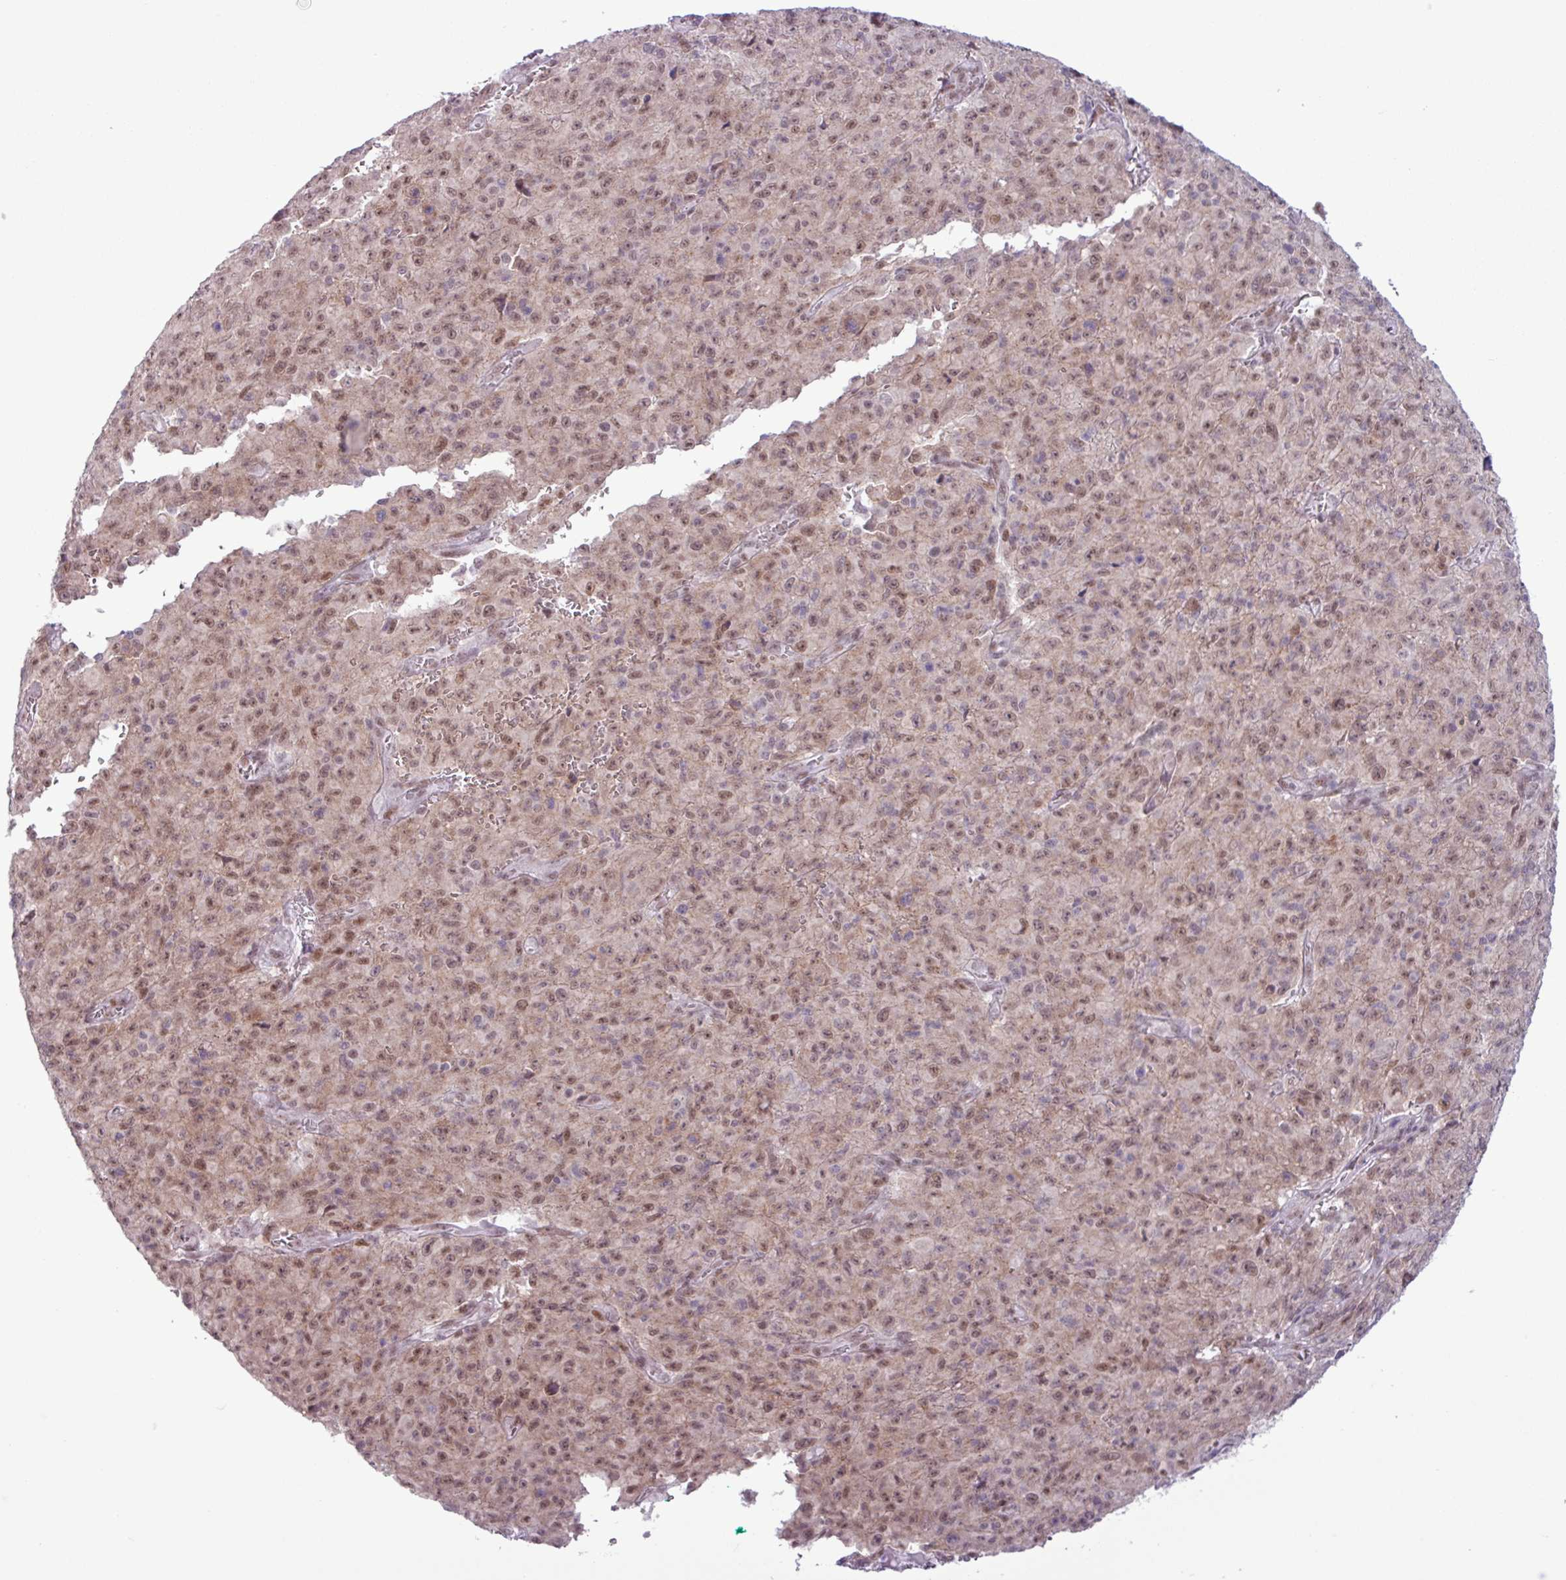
{"staining": {"intensity": "moderate", "quantity": "25%-75%", "location": "nuclear"}, "tissue": "melanoma", "cell_type": "Tumor cells", "image_type": "cancer", "snomed": [{"axis": "morphology", "description": "Malignant melanoma, NOS"}, {"axis": "topography", "description": "Skin"}], "caption": "Approximately 25%-75% of tumor cells in human malignant melanoma display moderate nuclear protein expression as visualized by brown immunohistochemical staining.", "gene": "NOTCH2", "patient": {"sex": "male", "age": 46}}